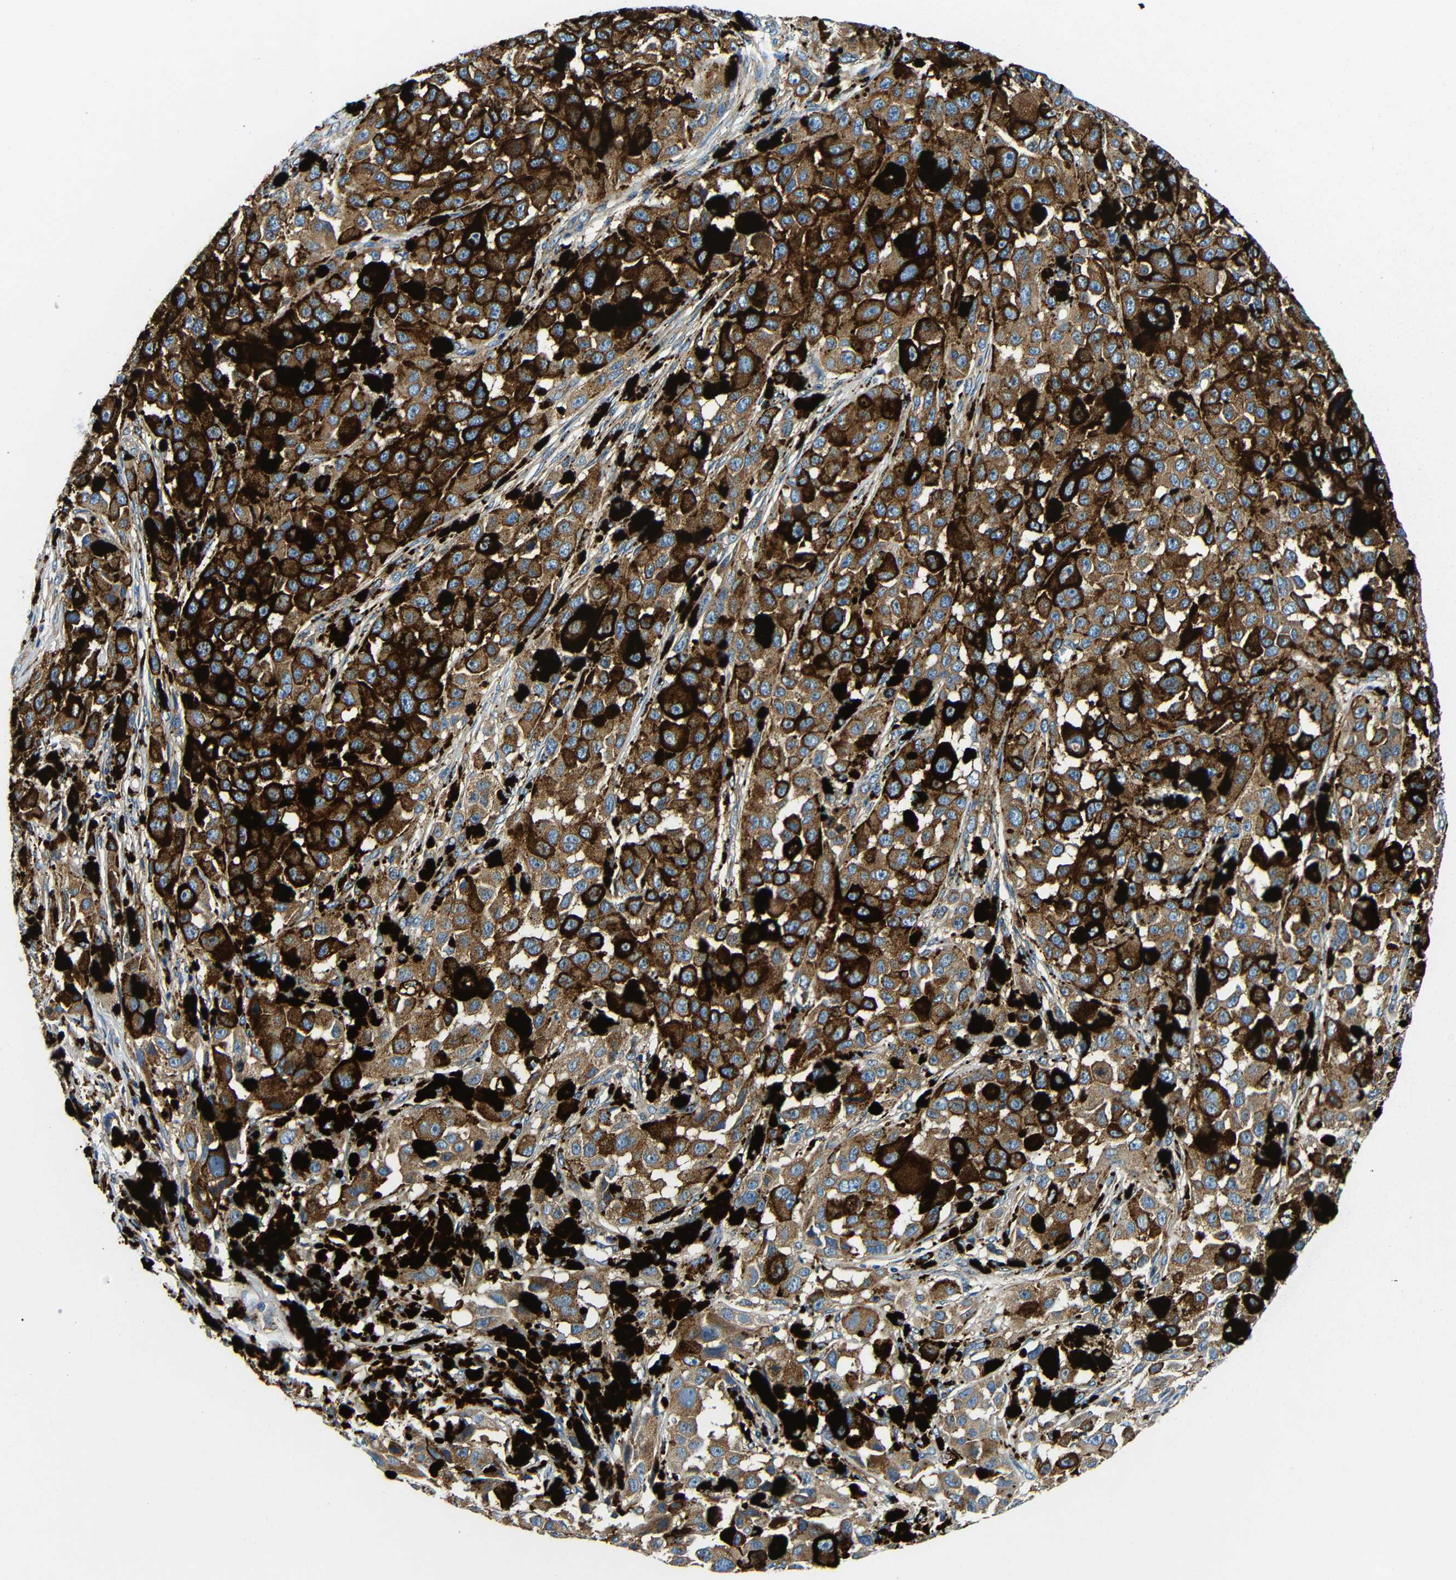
{"staining": {"intensity": "moderate", "quantity": ">75%", "location": "cytoplasmic/membranous"}, "tissue": "melanoma", "cell_type": "Tumor cells", "image_type": "cancer", "snomed": [{"axis": "morphology", "description": "Malignant melanoma, NOS"}, {"axis": "topography", "description": "Skin"}], "caption": "Melanoma stained with DAB immunohistochemistry (IHC) demonstrates medium levels of moderate cytoplasmic/membranous positivity in approximately >75% of tumor cells.", "gene": "USO1", "patient": {"sex": "male", "age": 96}}